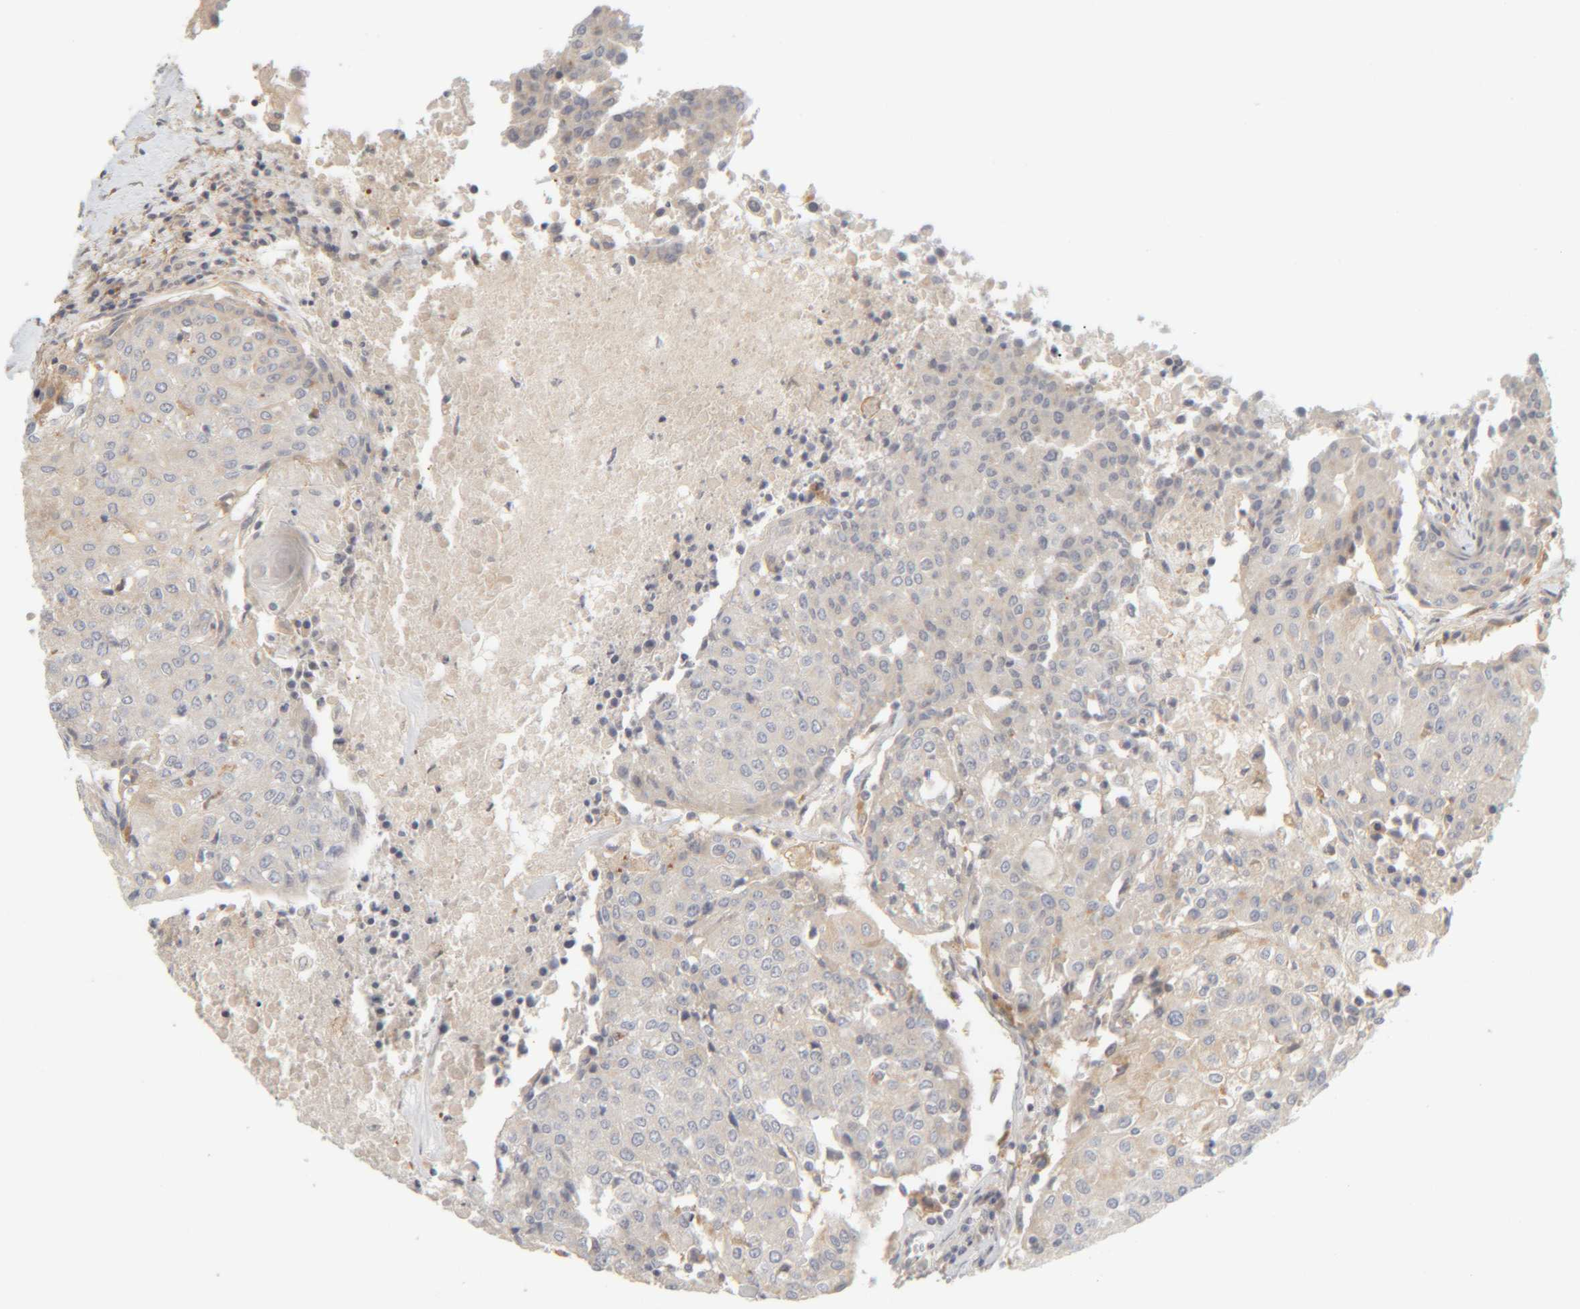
{"staining": {"intensity": "weak", "quantity": "<25%", "location": "cytoplasmic/membranous"}, "tissue": "urothelial cancer", "cell_type": "Tumor cells", "image_type": "cancer", "snomed": [{"axis": "morphology", "description": "Urothelial carcinoma, High grade"}, {"axis": "topography", "description": "Urinary bladder"}], "caption": "Tumor cells are negative for protein expression in human urothelial cancer. (Stains: DAB IHC with hematoxylin counter stain, Microscopy: brightfield microscopy at high magnification).", "gene": "TMEM192", "patient": {"sex": "female", "age": 85}}